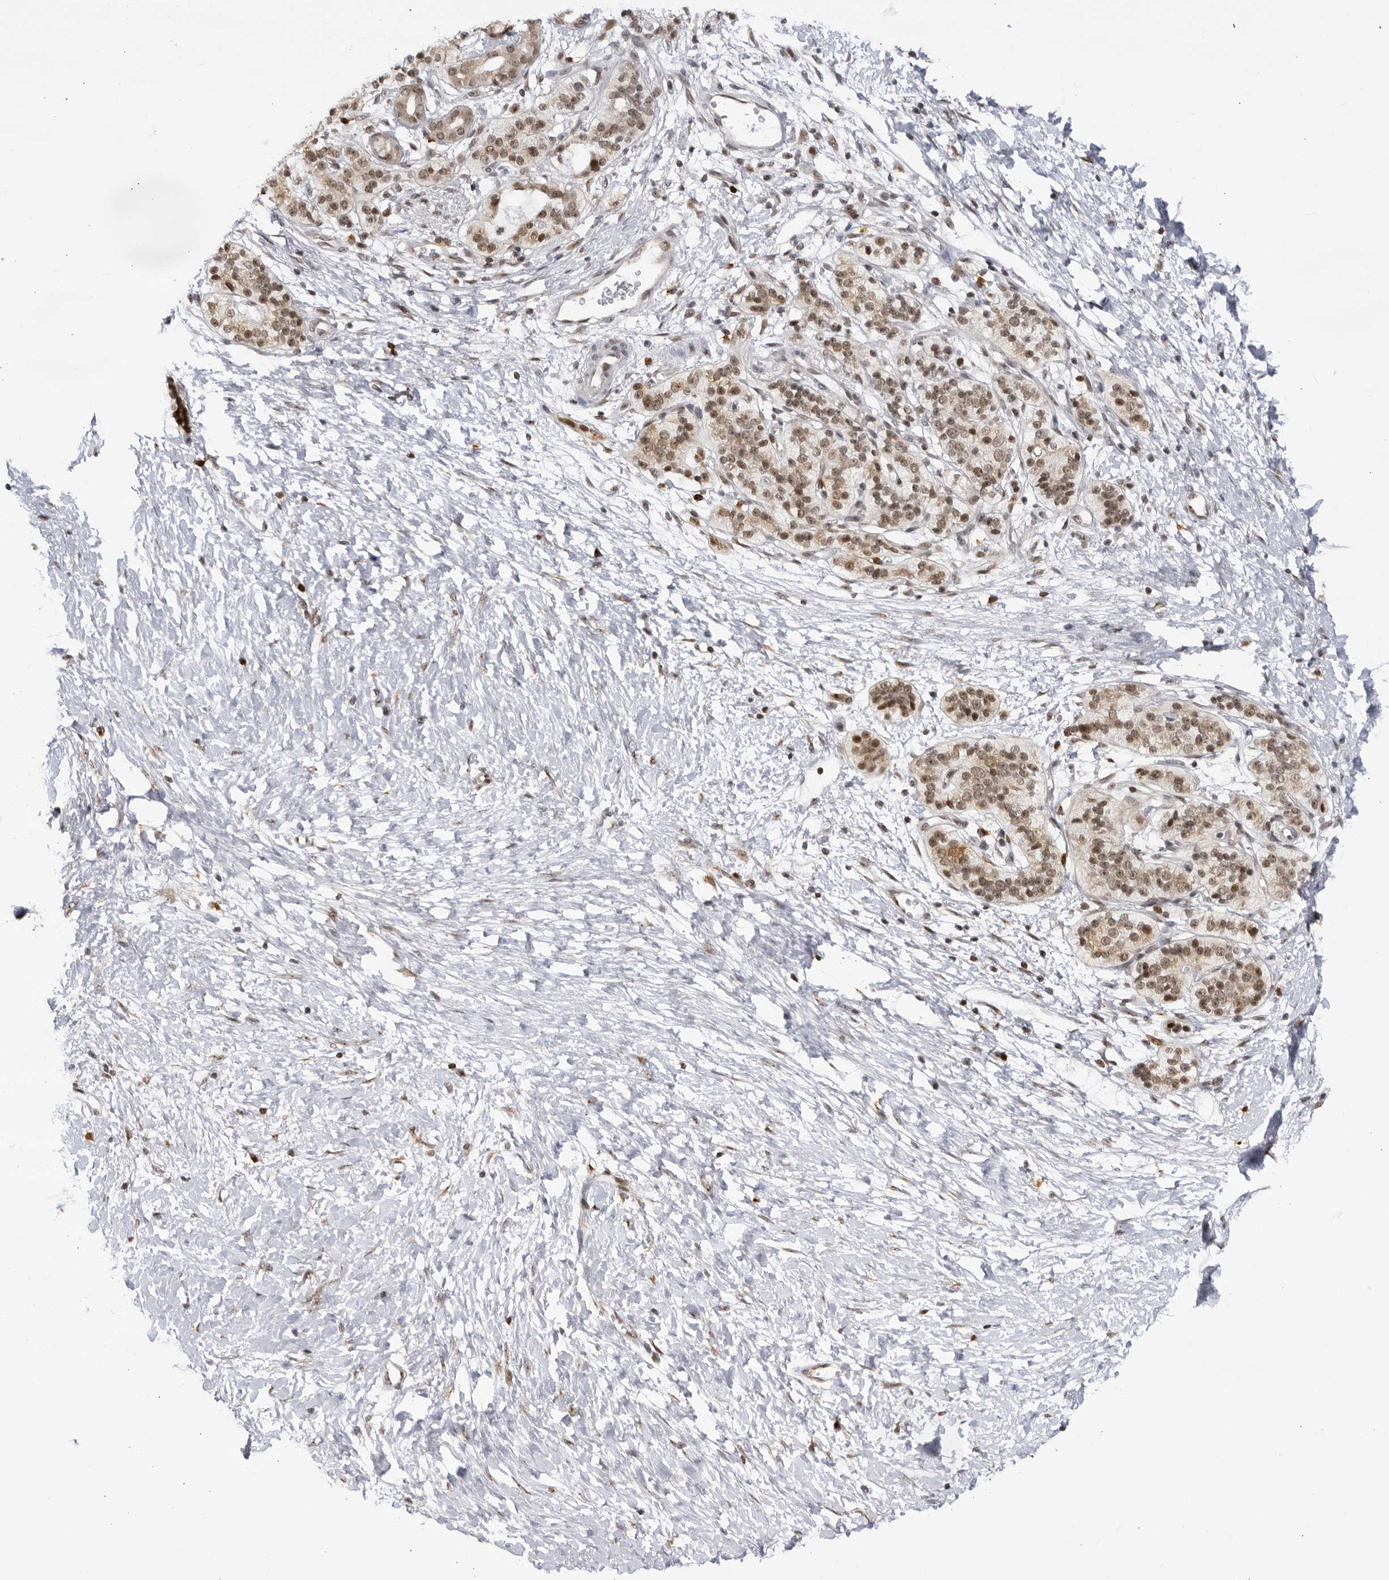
{"staining": {"intensity": "weak", "quantity": ">75%", "location": "cytoplasmic/membranous,nuclear"}, "tissue": "pancreatic cancer", "cell_type": "Tumor cells", "image_type": "cancer", "snomed": [{"axis": "morphology", "description": "Adenocarcinoma, NOS"}, {"axis": "topography", "description": "Pancreas"}], "caption": "A micrograph of human pancreatic cancer stained for a protein reveals weak cytoplasmic/membranous and nuclear brown staining in tumor cells. (Stains: DAB (3,3'-diaminobenzidine) in brown, nuclei in blue, Microscopy: brightfield microscopy at high magnification).", "gene": "RASGEF1C", "patient": {"sex": "male", "age": 50}}